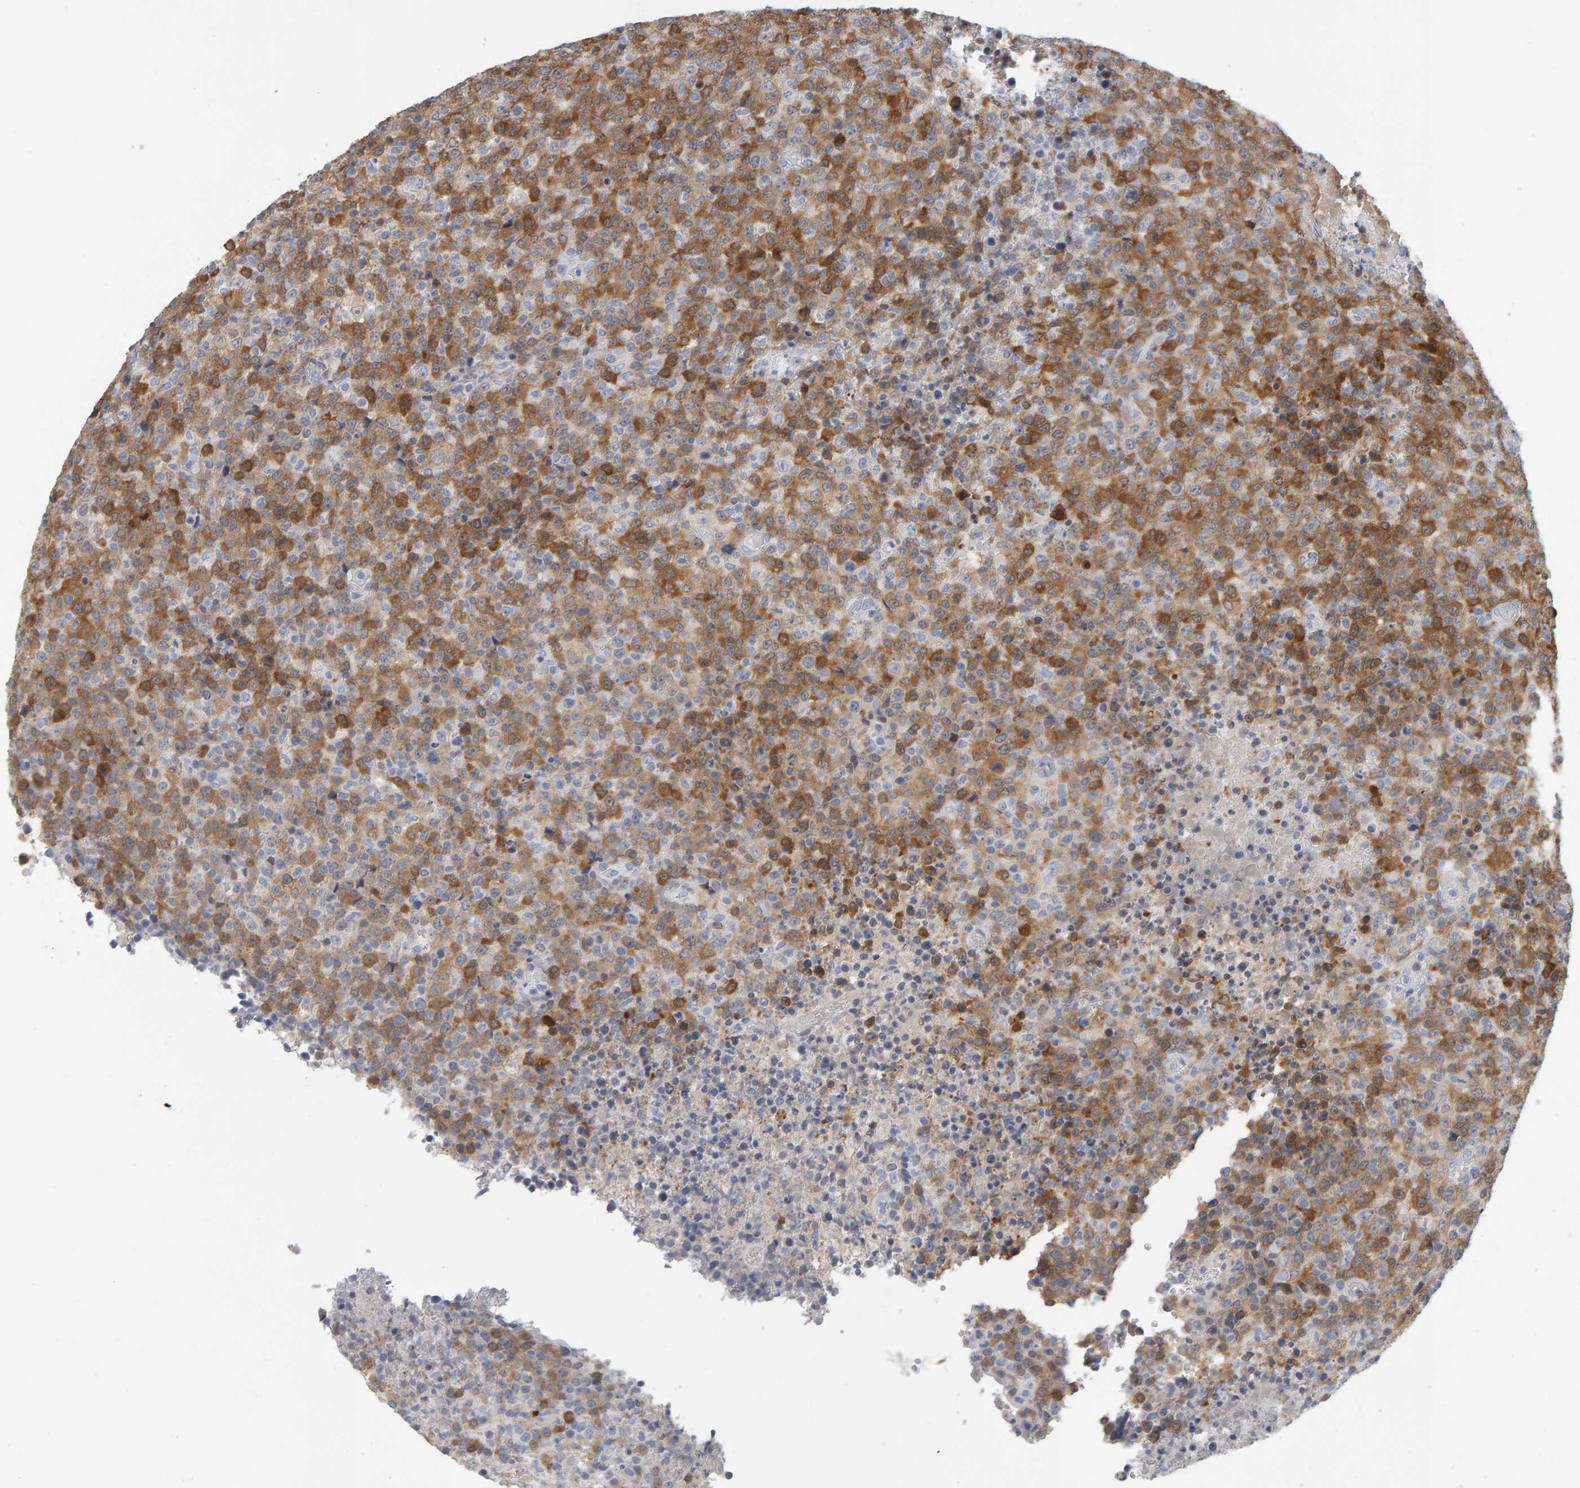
{"staining": {"intensity": "moderate", "quantity": "25%-75%", "location": "cytoplasmic/membranous"}, "tissue": "lymphoma", "cell_type": "Tumor cells", "image_type": "cancer", "snomed": [{"axis": "morphology", "description": "Malignant lymphoma, non-Hodgkin's type, High grade"}, {"axis": "topography", "description": "Lymph node"}], "caption": "A medium amount of moderate cytoplasmic/membranous staining is present in about 25%-75% of tumor cells in lymphoma tissue.", "gene": "CTH", "patient": {"sex": "male", "age": 13}}